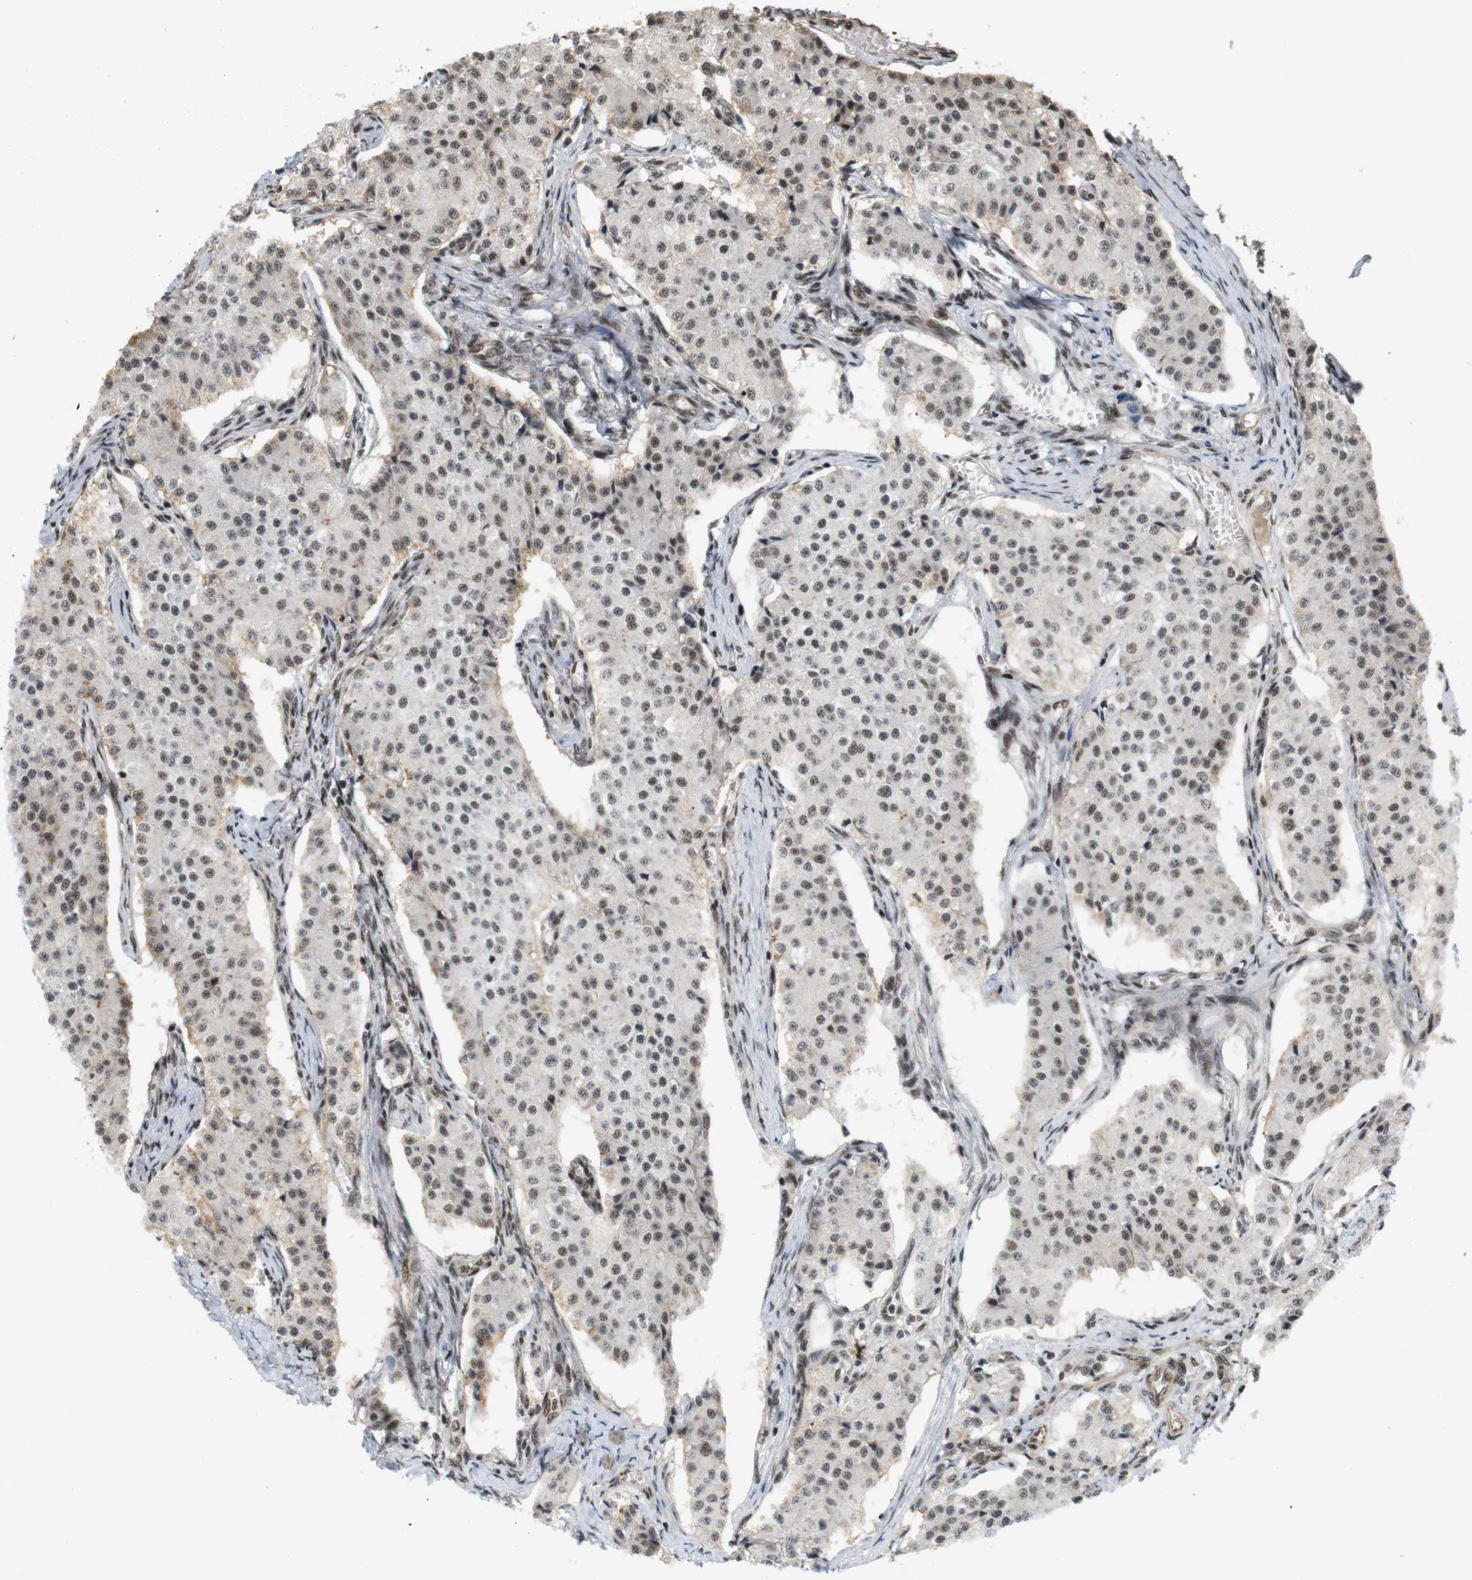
{"staining": {"intensity": "moderate", "quantity": ">75%", "location": "nuclear"}, "tissue": "carcinoid", "cell_type": "Tumor cells", "image_type": "cancer", "snomed": [{"axis": "morphology", "description": "Carcinoid, malignant, NOS"}, {"axis": "topography", "description": "Colon"}], "caption": "Human malignant carcinoid stained for a protein (brown) exhibits moderate nuclear positive expression in approximately >75% of tumor cells.", "gene": "SP2", "patient": {"sex": "female", "age": 52}}